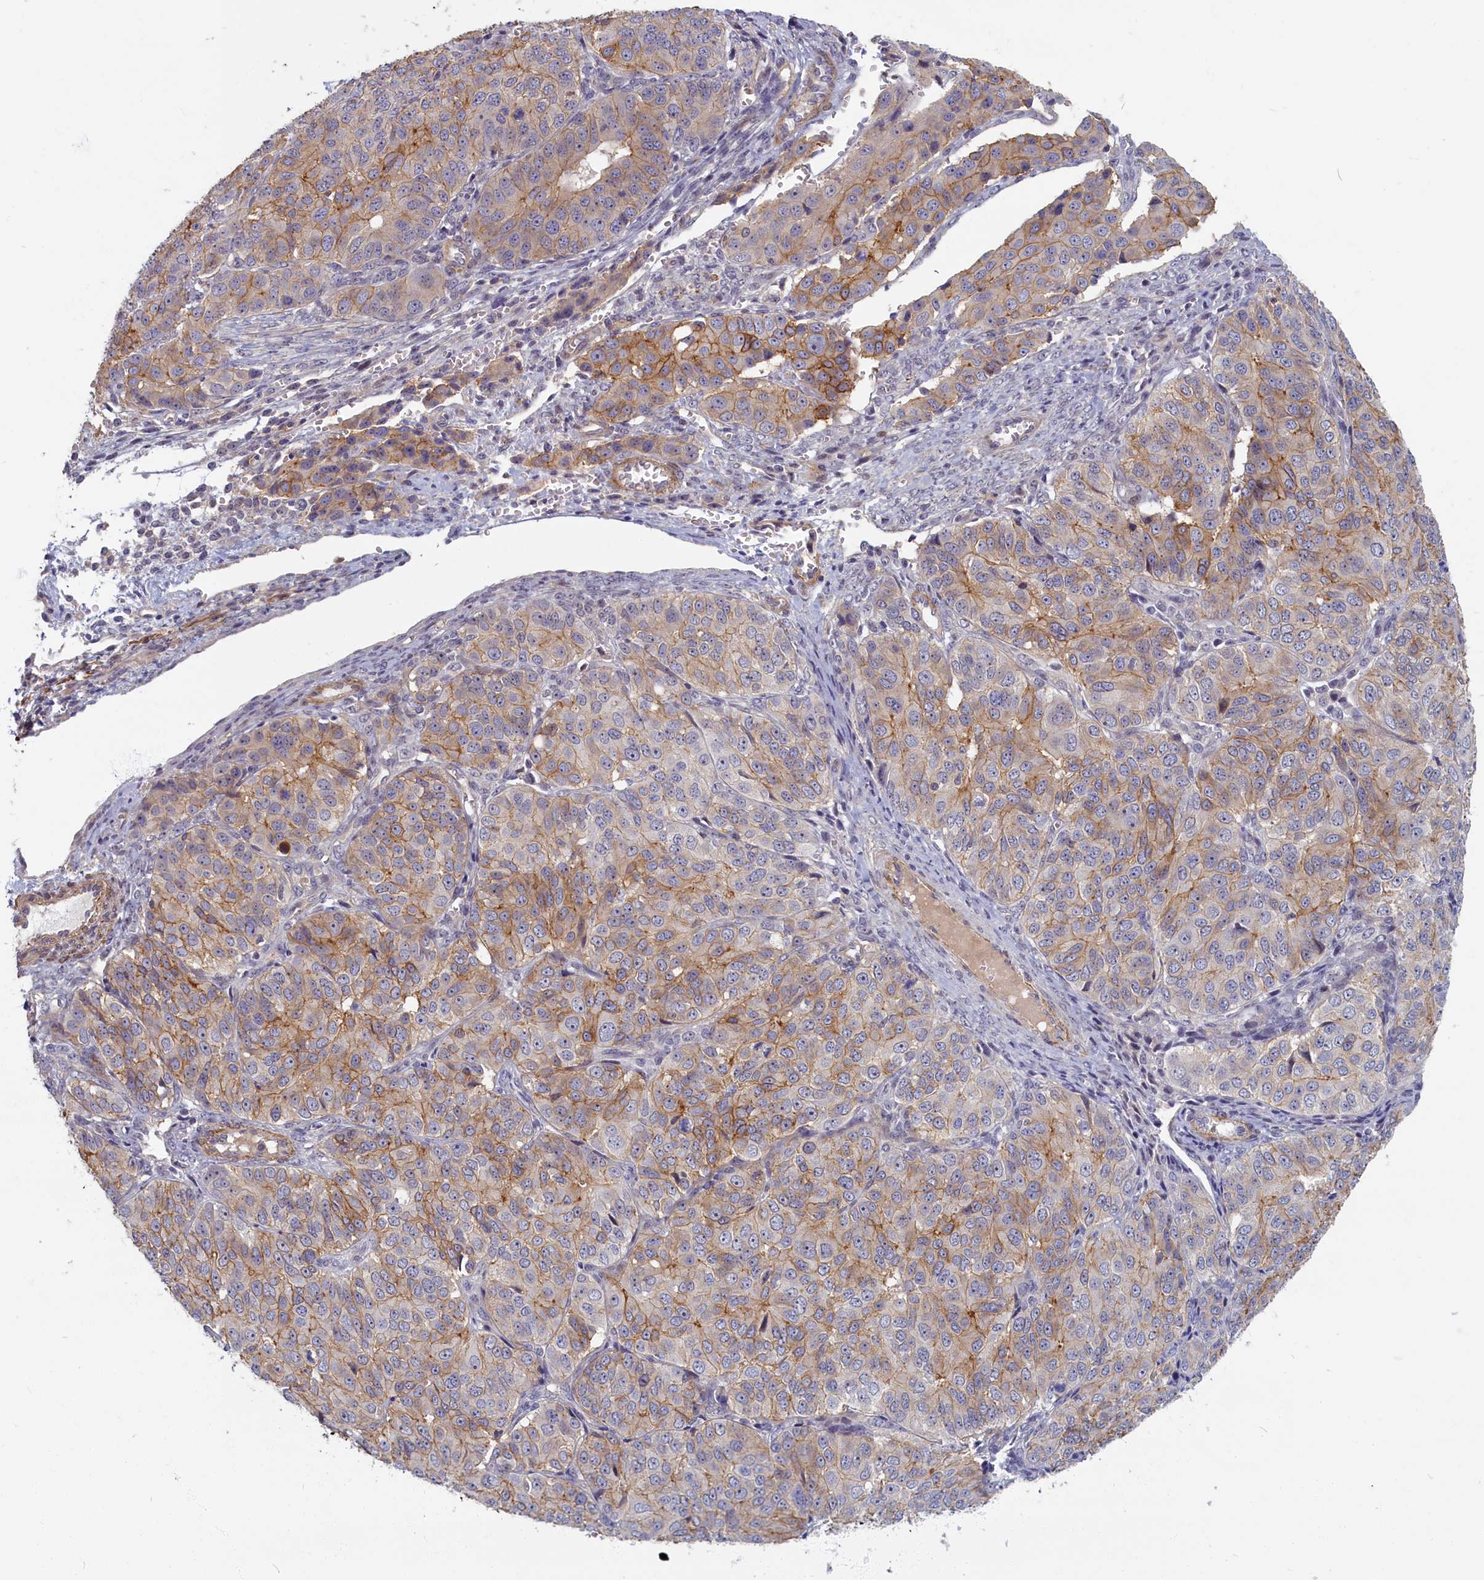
{"staining": {"intensity": "moderate", "quantity": "25%-75%", "location": "cytoplasmic/membranous"}, "tissue": "ovarian cancer", "cell_type": "Tumor cells", "image_type": "cancer", "snomed": [{"axis": "morphology", "description": "Carcinoma, endometroid"}, {"axis": "topography", "description": "Ovary"}], "caption": "An immunohistochemistry image of tumor tissue is shown. Protein staining in brown shows moderate cytoplasmic/membranous positivity in ovarian endometroid carcinoma within tumor cells.", "gene": "TRPM4", "patient": {"sex": "female", "age": 51}}